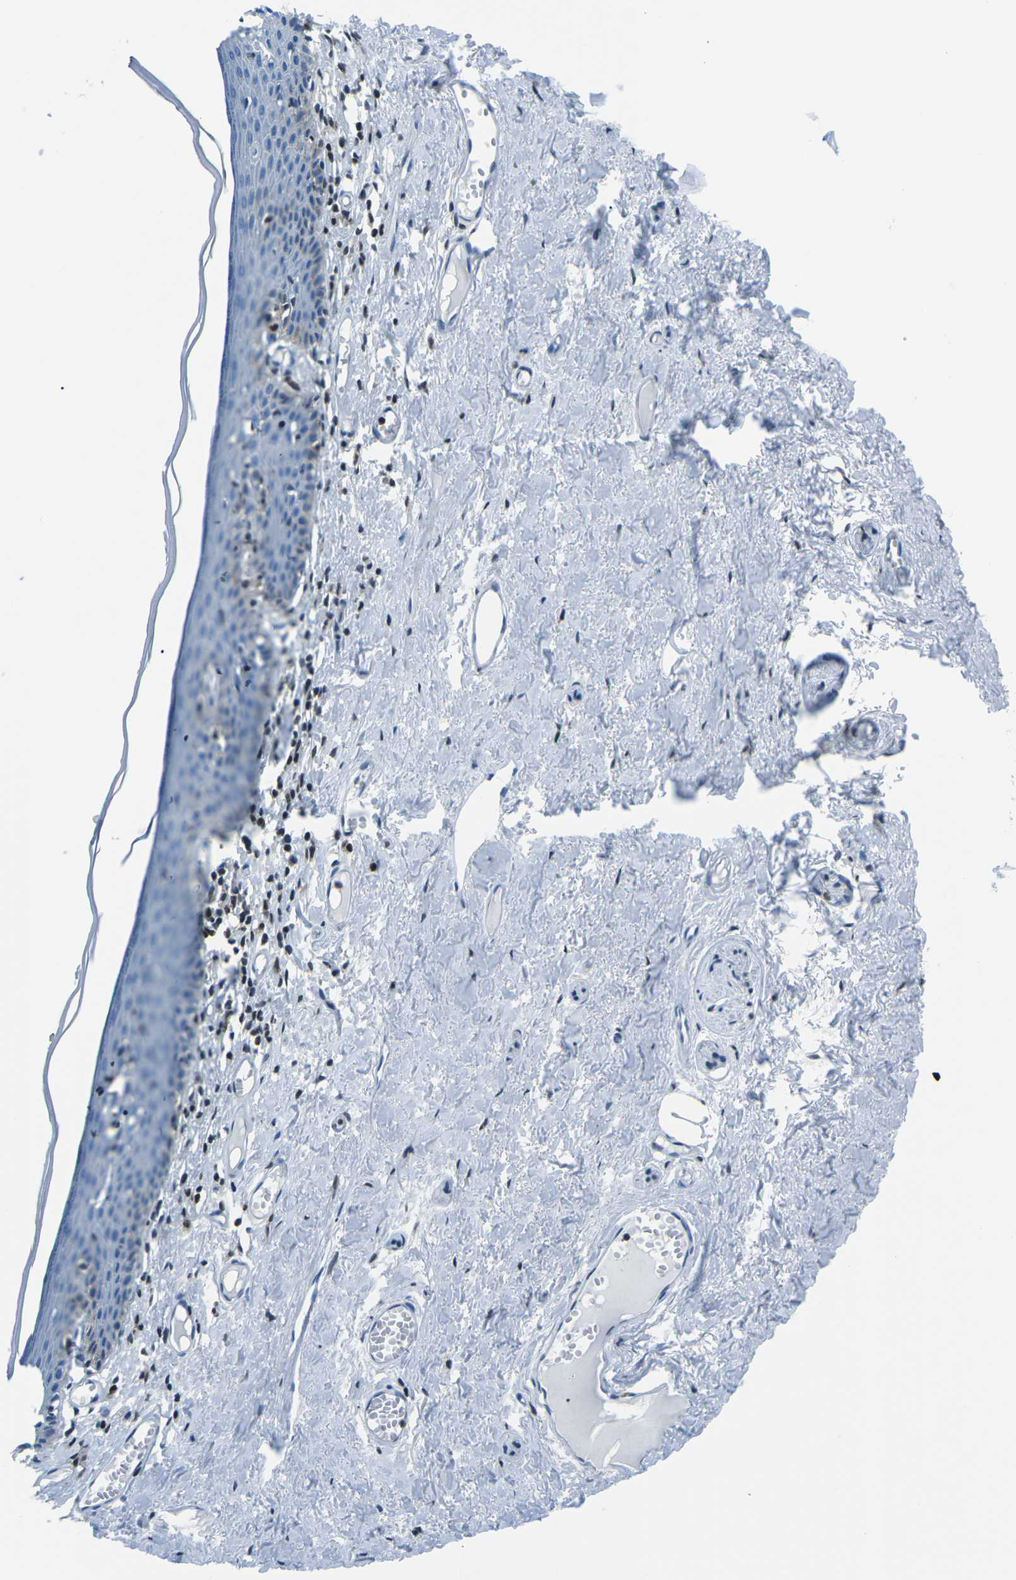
{"staining": {"intensity": "negative", "quantity": "none", "location": "none"}, "tissue": "skin", "cell_type": "Epidermal cells", "image_type": "normal", "snomed": [{"axis": "morphology", "description": "Normal tissue, NOS"}, {"axis": "topography", "description": "Anal"}], "caption": "Epidermal cells show no significant expression in unremarkable skin.", "gene": "CELF2", "patient": {"sex": "female", "age": 46}}